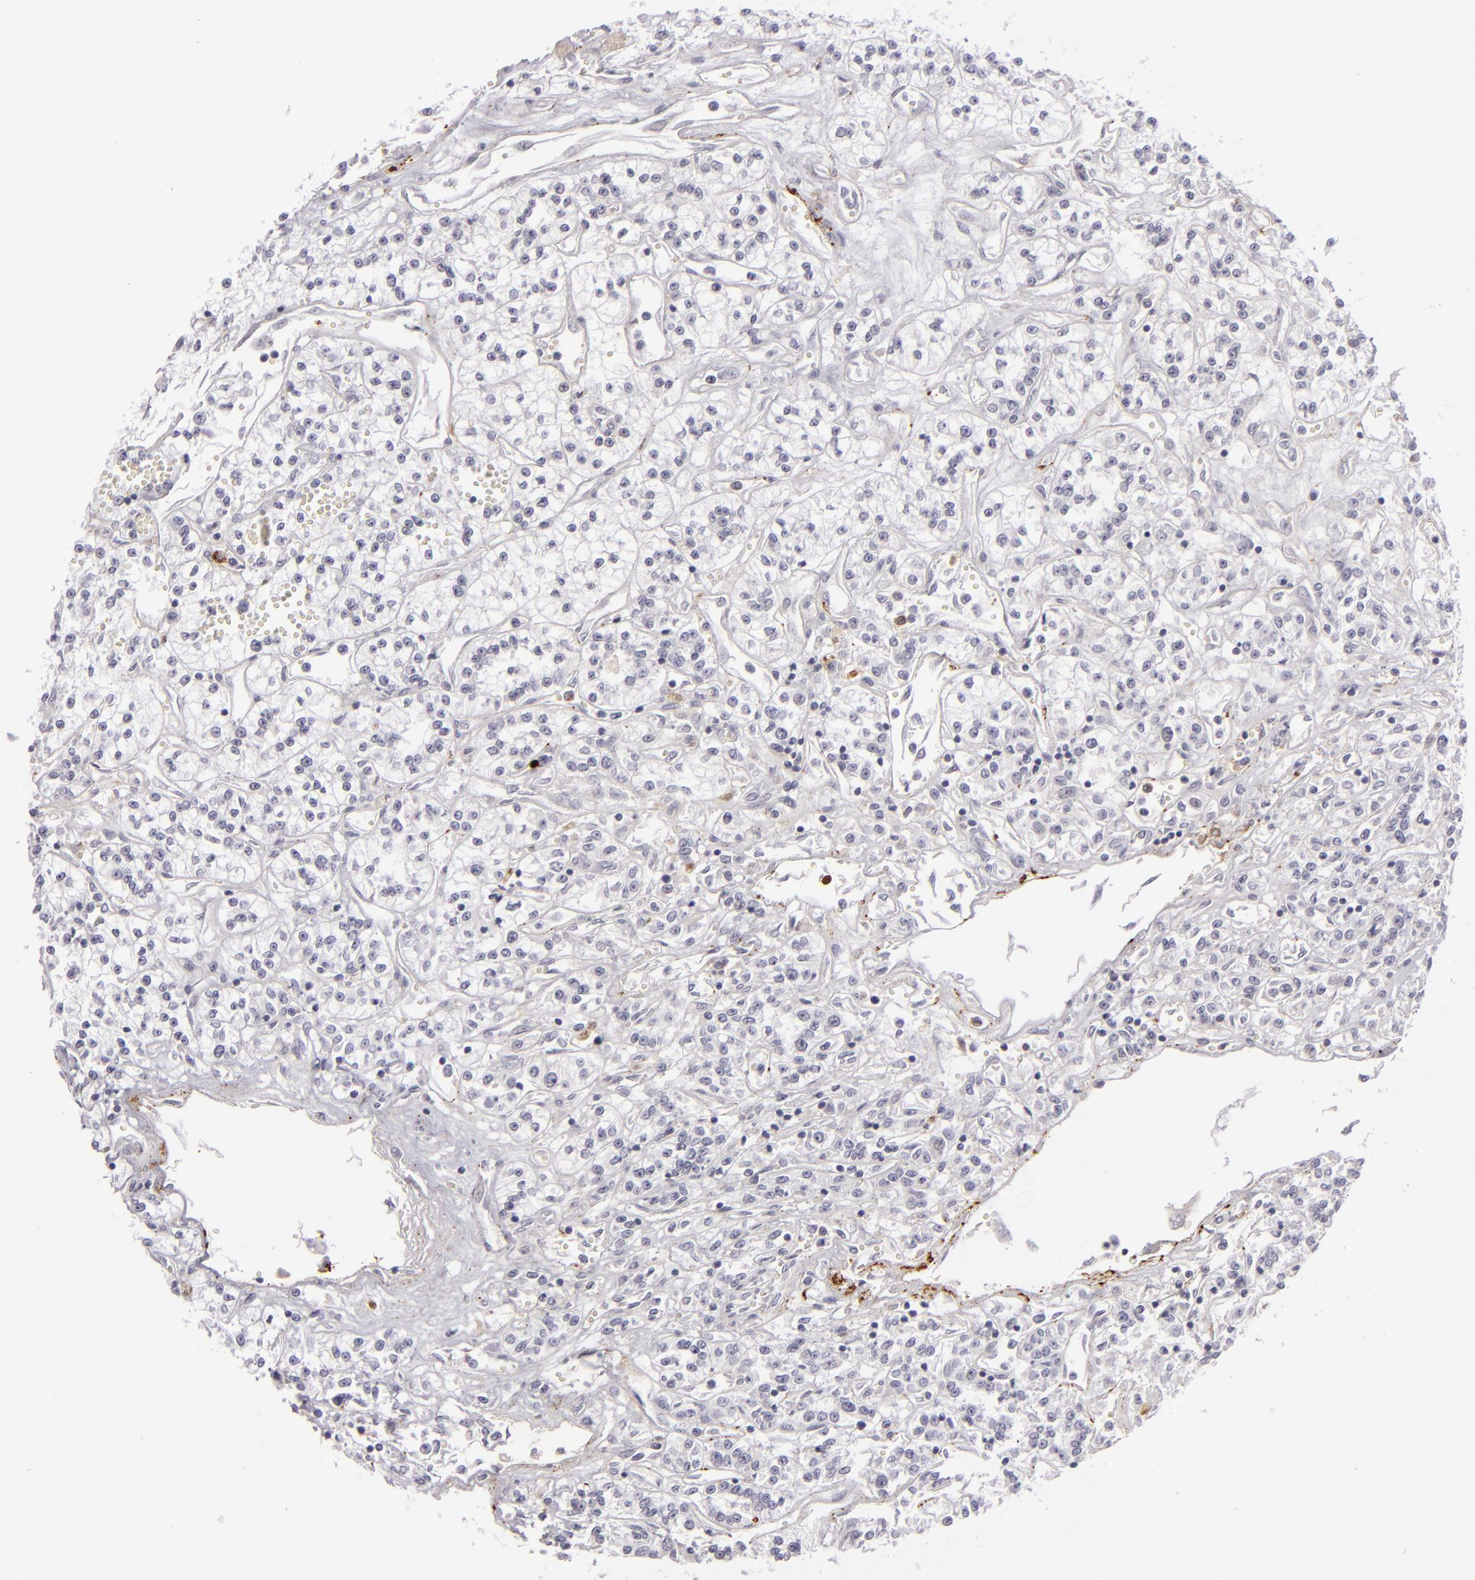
{"staining": {"intensity": "negative", "quantity": "none", "location": "none"}, "tissue": "renal cancer", "cell_type": "Tumor cells", "image_type": "cancer", "snomed": [{"axis": "morphology", "description": "Adenocarcinoma, NOS"}, {"axis": "topography", "description": "Kidney"}], "caption": "Photomicrograph shows no significant protein staining in tumor cells of renal cancer.", "gene": "C9", "patient": {"sex": "female", "age": 76}}